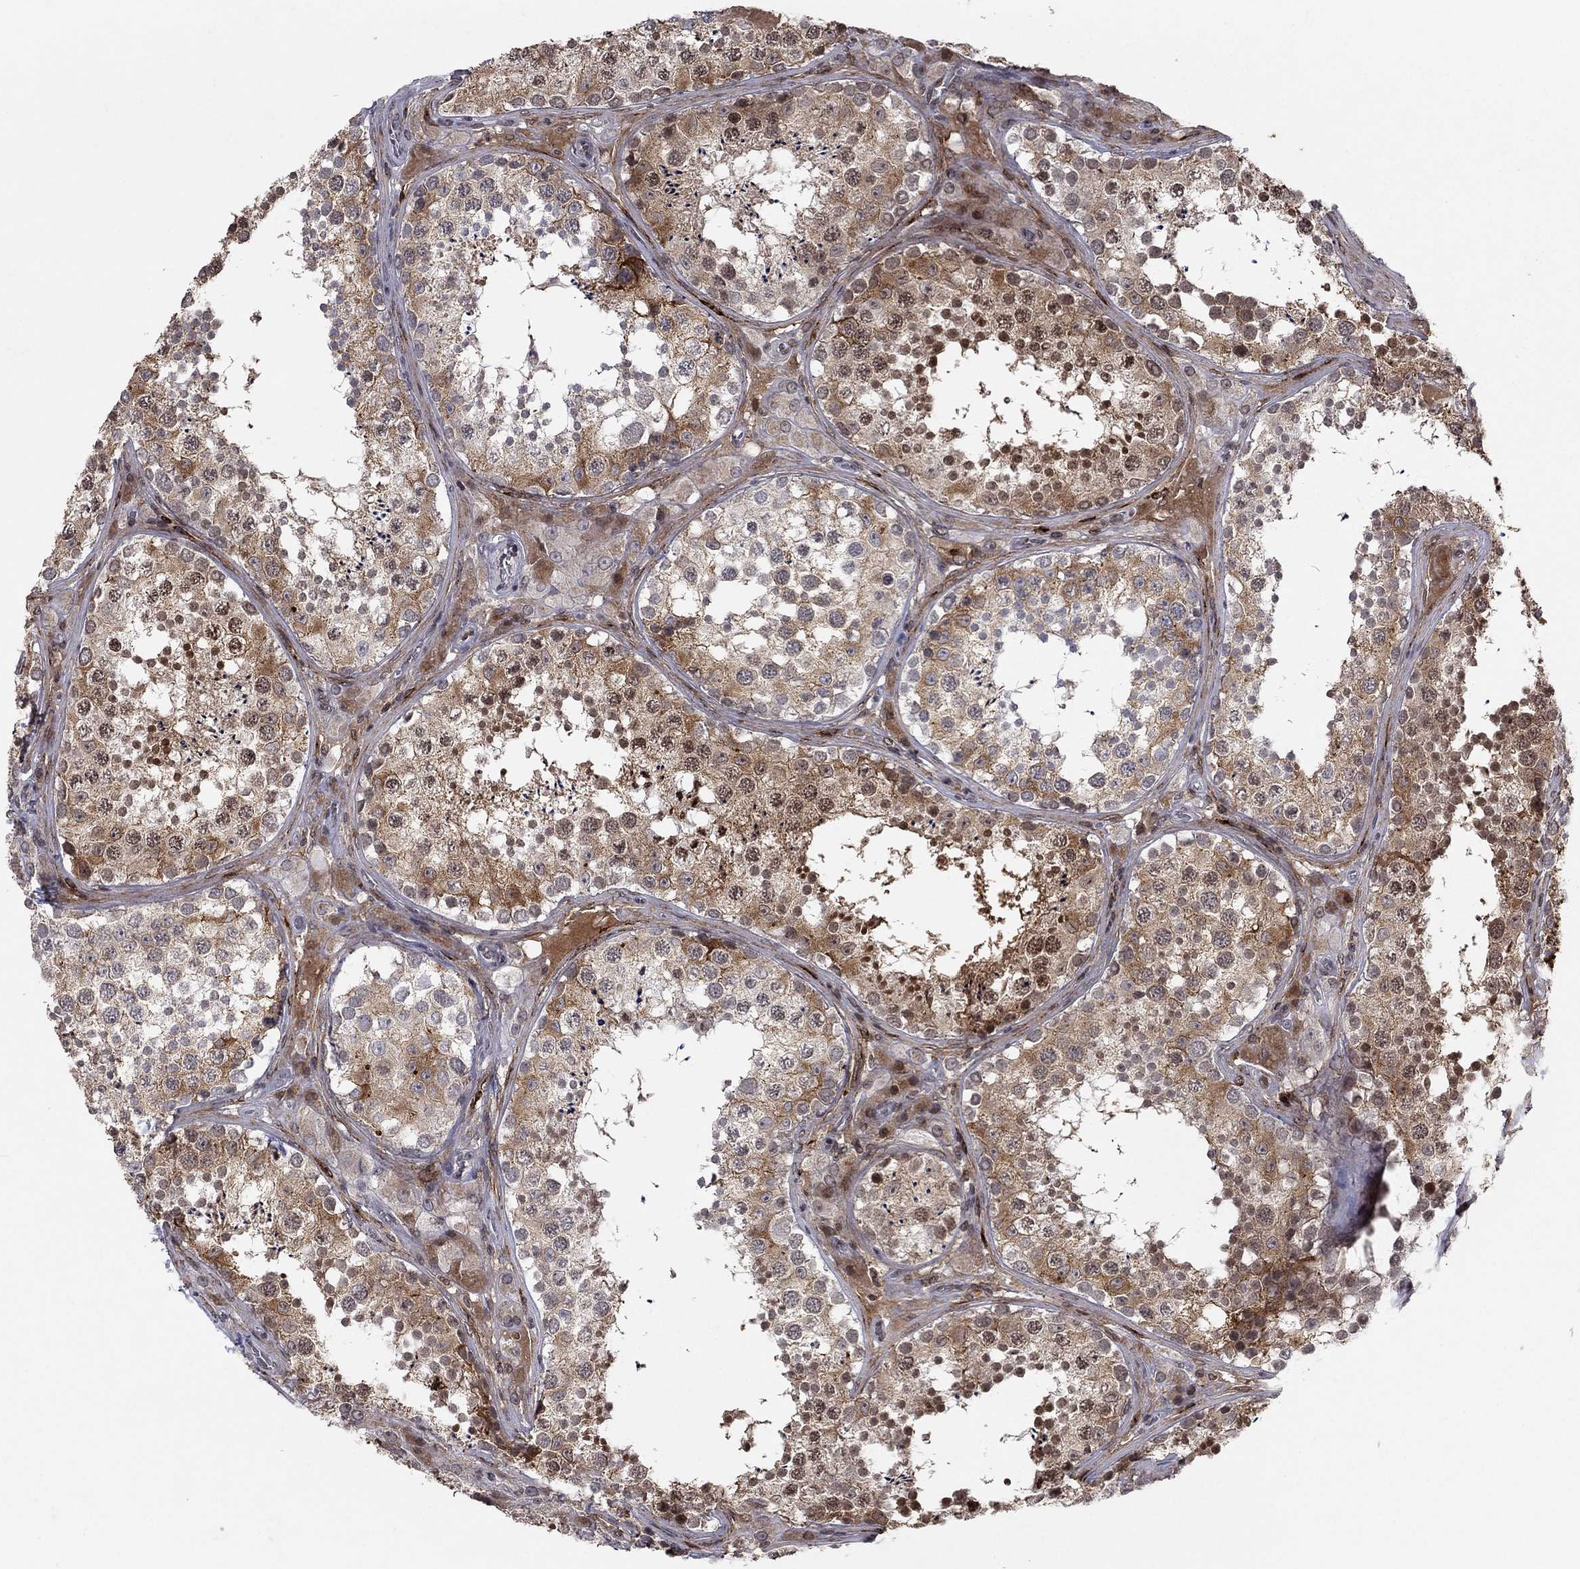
{"staining": {"intensity": "moderate", "quantity": ">75%", "location": "cytoplasmic/membranous,nuclear"}, "tissue": "testis", "cell_type": "Cells in seminiferous ducts", "image_type": "normal", "snomed": [{"axis": "morphology", "description": "Normal tissue, NOS"}, {"axis": "topography", "description": "Testis"}], "caption": "The micrograph exhibits staining of normal testis, revealing moderate cytoplasmic/membranous,nuclear protein staining (brown color) within cells in seminiferous ducts. (brown staining indicates protein expression, while blue staining denotes nuclei).", "gene": "PTGDS", "patient": {"sex": "male", "age": 34}}